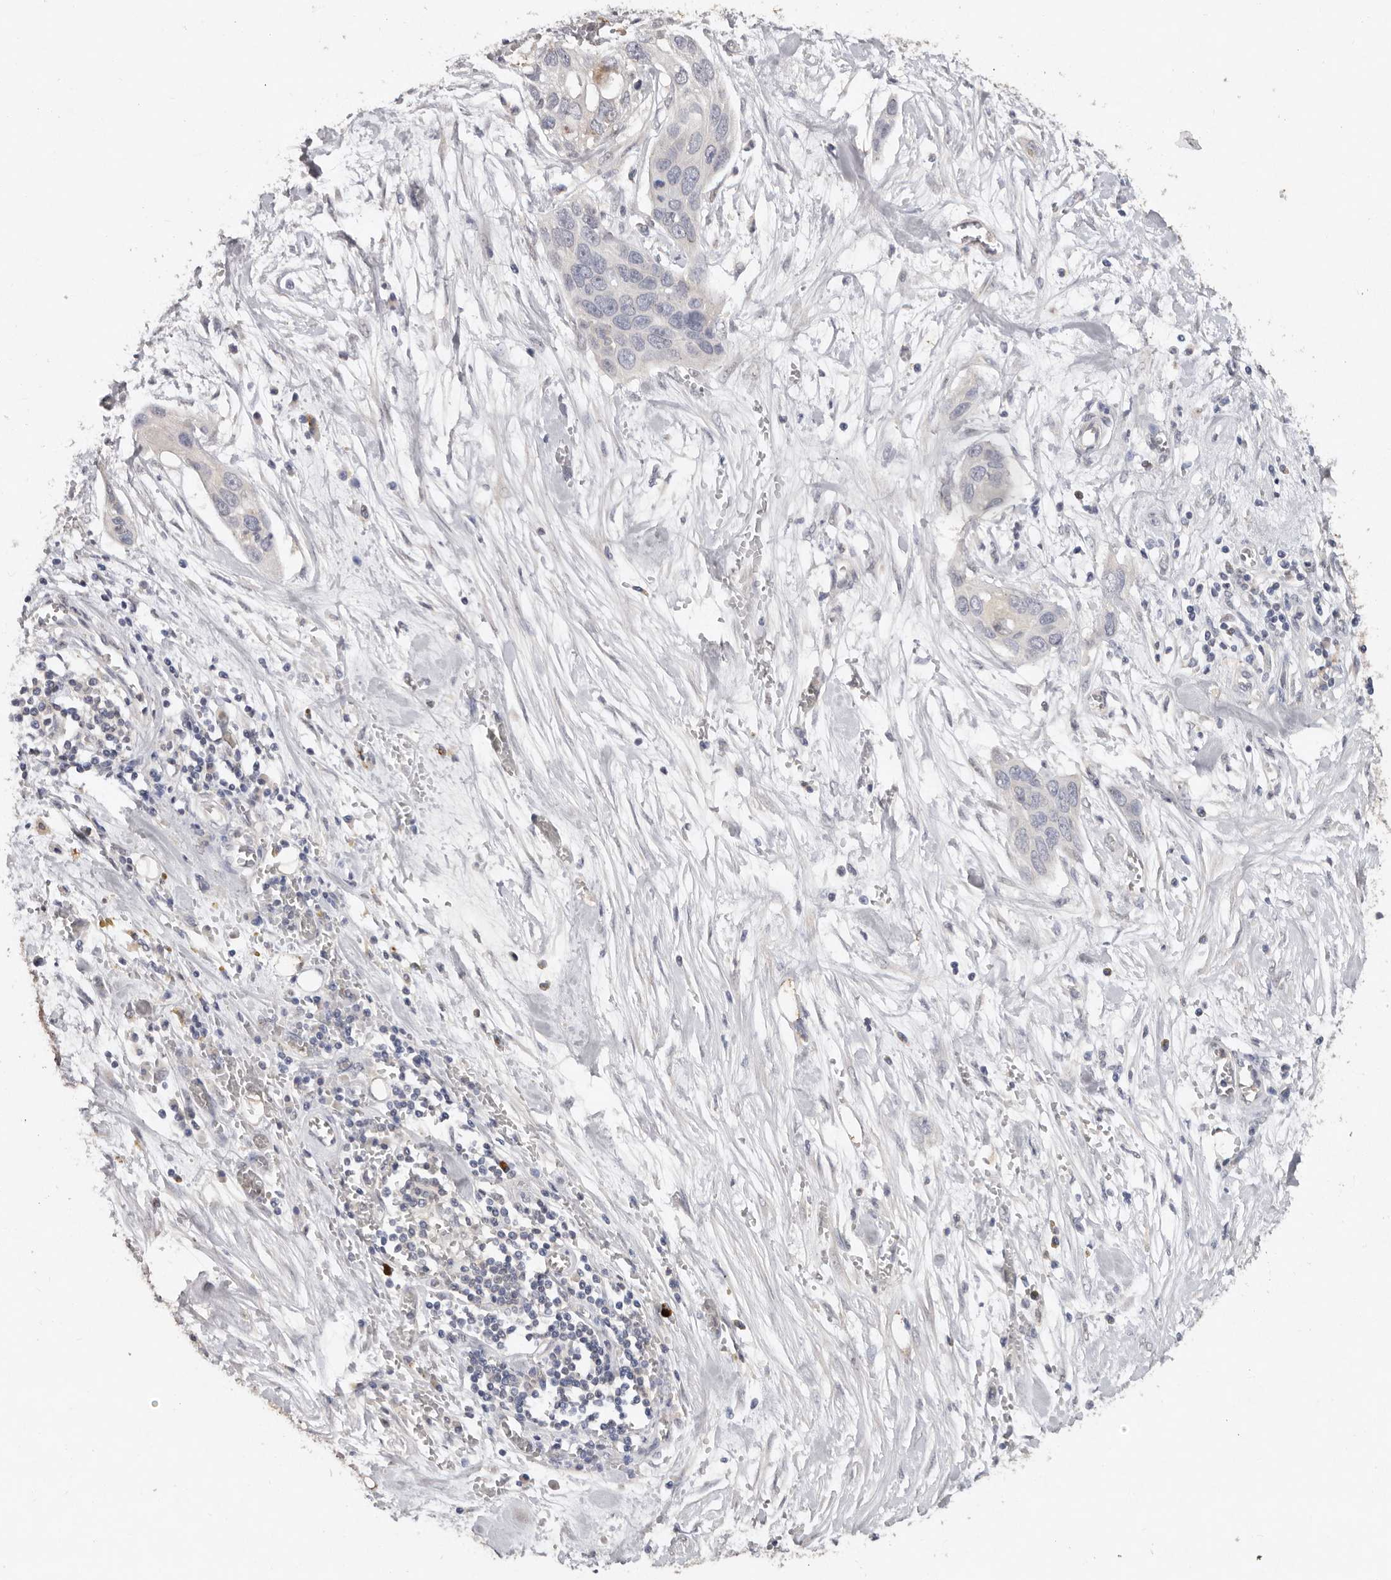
{"staining": {"intensity": "negative", "quantity": "none", "location": "none"}, "tissue": "pancreatic cancer", "cell_type": "Tumor cells", "image_type": "cancer", "snomed": [{"axis": "morphology", "description": "Adenocarcinoma, NOS"}, {"axis": "topography", "description": "Pancreas"}], "caption": "This is a photomicrograph of IHC staining of pancreatic cancer, which shows no staining in tumor cells.", "gene": "EDEM1", "patient": {"sex": "female", "age": 60}}